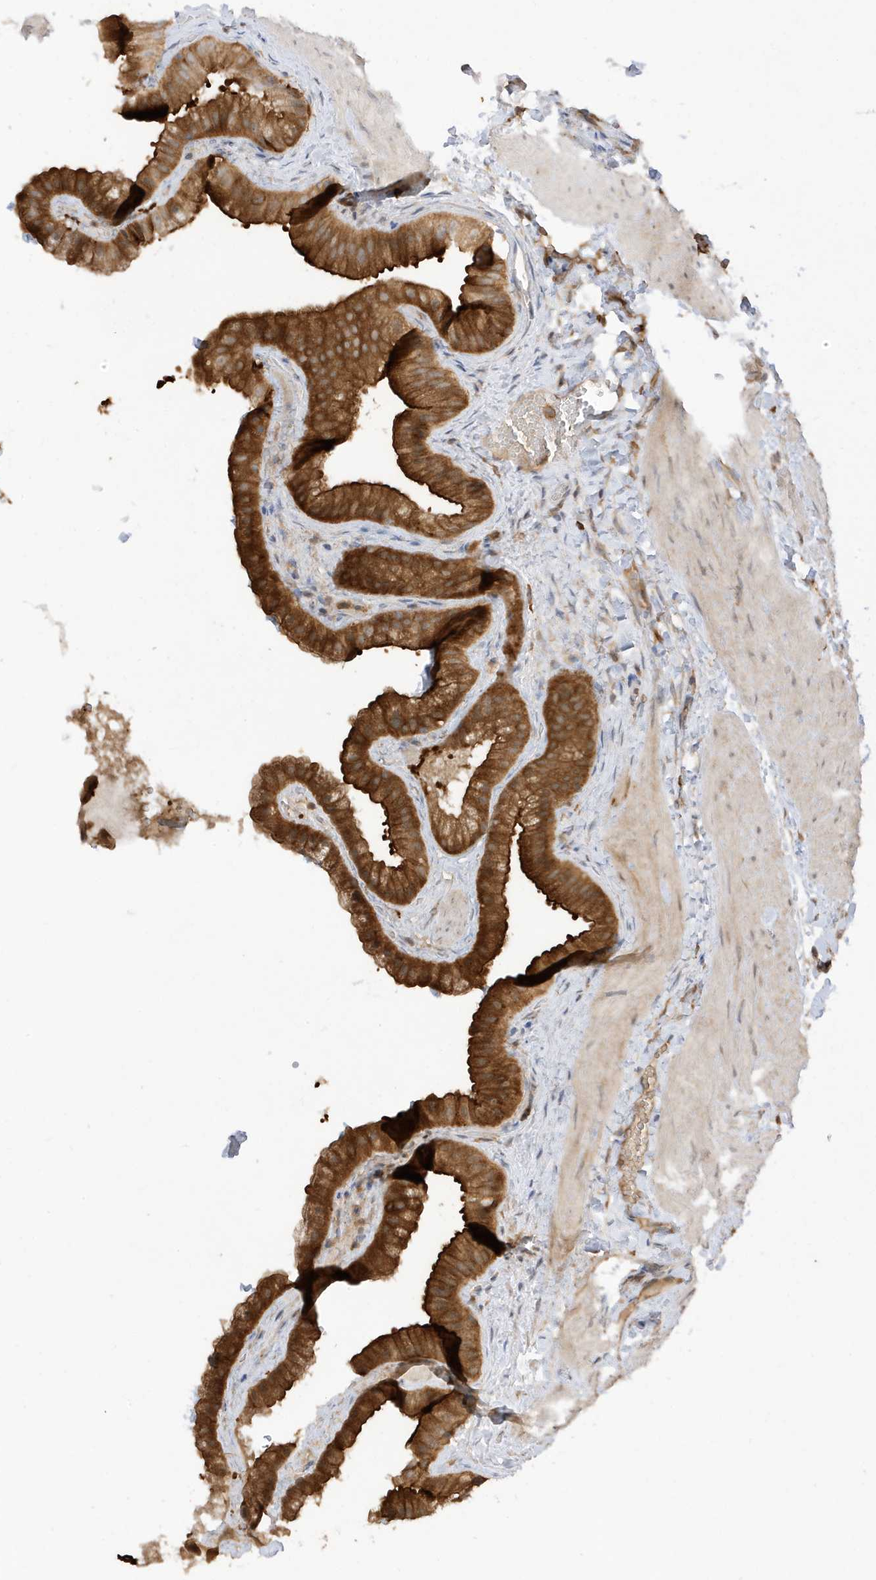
{"staining": {"intensity": "moderate", "quantity": ">75%", "location": "cytoplasmic/membranous"}, "tissue": "gallbladder", "cell_type": "Glandular cells", "image_type": "normal", "snomed": [{"axis": "morphology", "description": "Normal tissue, NOS"}, {"axis": "topography", "description": "Gallbladder"}], "caption": "DAB immunohistochemical staining of normal gallbladder demonstrates moderate cytoplasmic/membranous protein expression in approximately >75% of glandular cells.", "gene": "PHACTR2", "patient": {"sex": "male", "age": 55}}